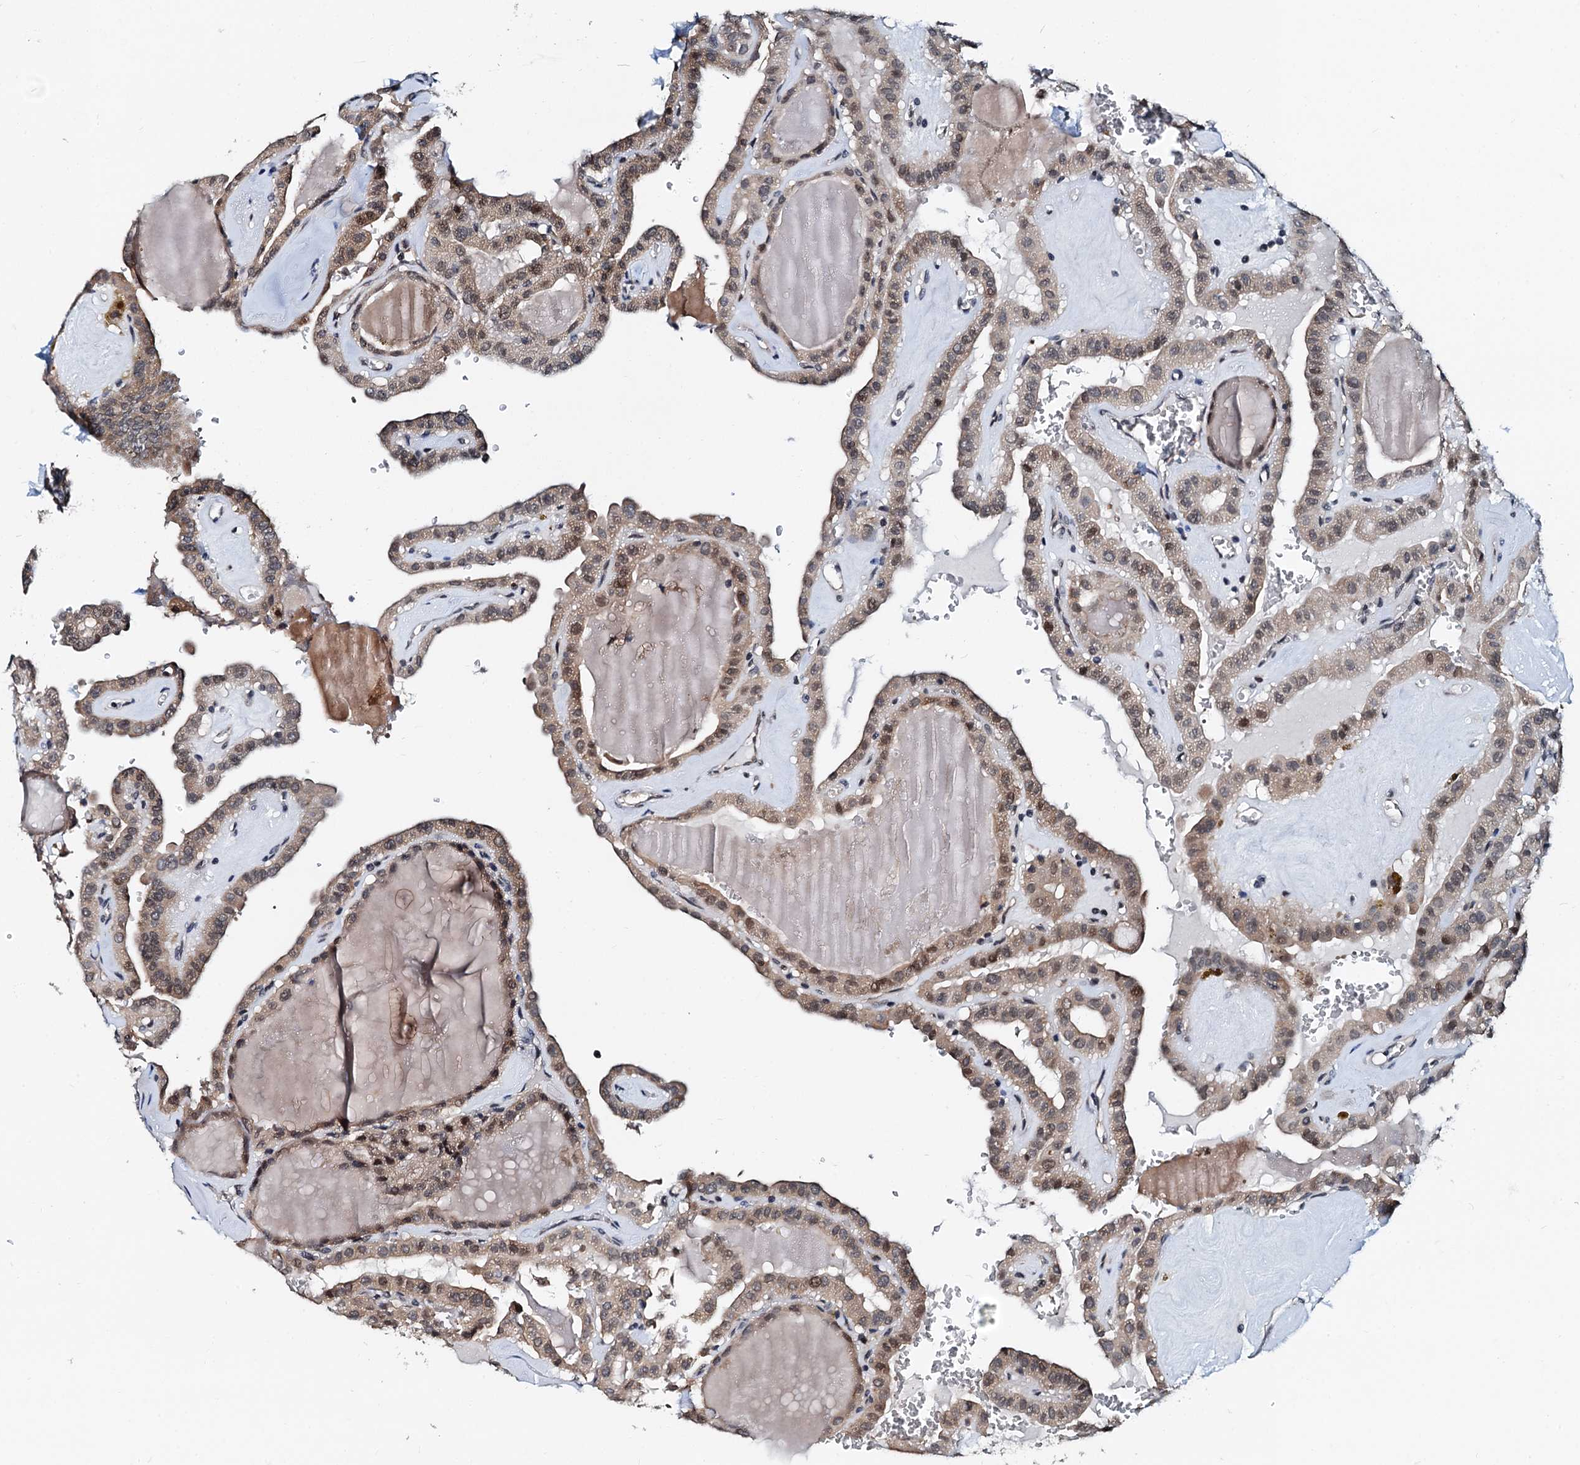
{"staining": {"intensity": "moderate", "quantity": ">75%", "location": "cytoplasmic/membranous,nuclear"}, "tissue": "thyroid cancer", "cell_type": "Tumor cells", "image_type": "cancer", "snomed": [{"axis": "morphology", "description": "Papillary adenocarcinoma, NOS"}, {"axis": "topography", "description": "Thyroid gland"}], "caption": "Protein expression analysis of human thyroid papillary adenocarcinoma reveals moderate cytoplasmic/membranous and nuclear expression in approximately >75% of tumor cells. (DAB (3,3'-diaminobenzidine) IHC with brightfield microscopy, high magnification).", "gene": "MCMBP", "patient": {"sex": "male", "age": 52}}